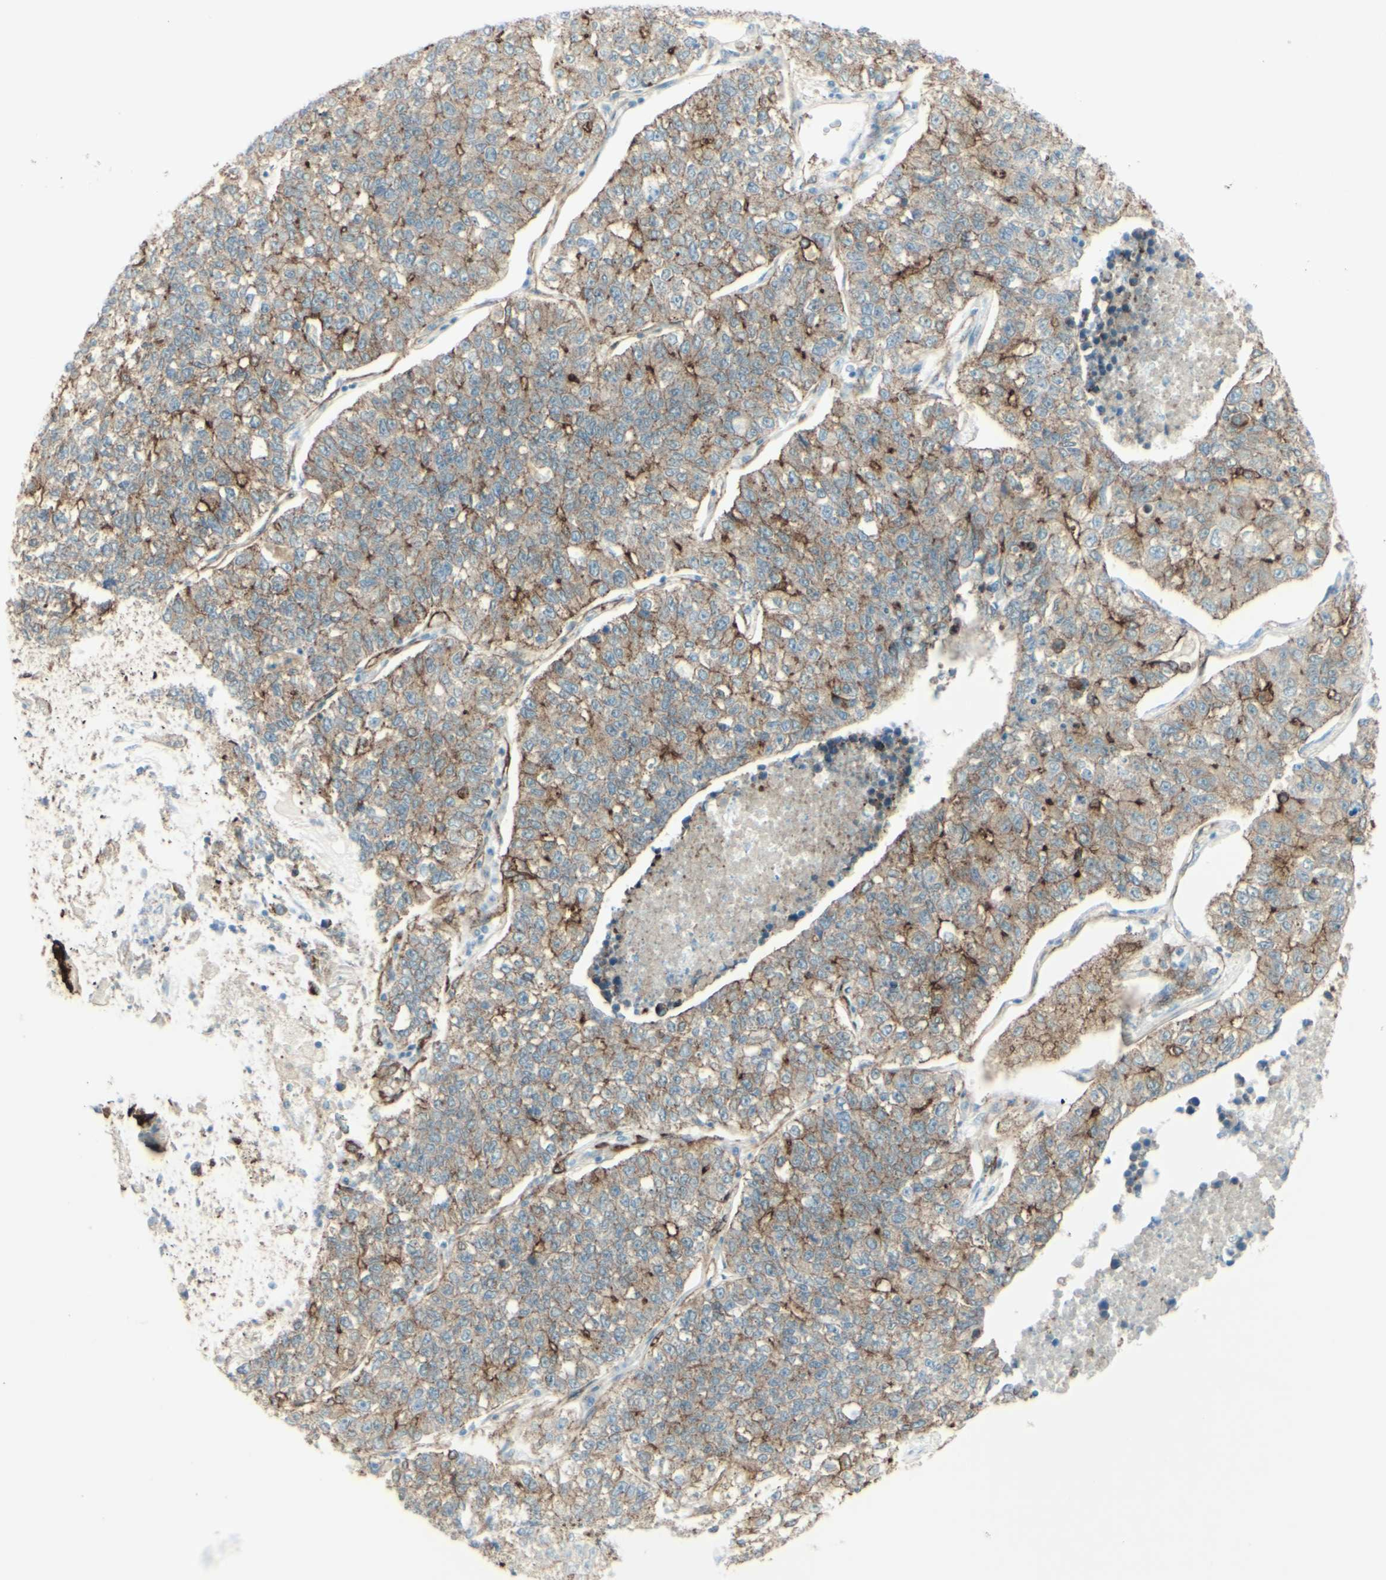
{"staining": {"intensity": "weak", "quantity": "25%-75%", "location": "cytoplasmic/membranous"}, "tissue": "lung cancer", "cell_type": "Tumor cells", "image_type": "cancer", "snomed": [{"axis": "morphology", "description": "Adenocarcinoma, NOS"}, {"axis": "topography", "description": "Lung"}], "caption": "IHC photomicrograph of lung cancer (adenocarcinoma) stained for a protein (brown), which demonstrates low levels of weak cytoplasmic/membranous staining in about 25%-75% of tumor cells.", "gene": "MYO6", "patient": {"sex": "male", "age": 49}}